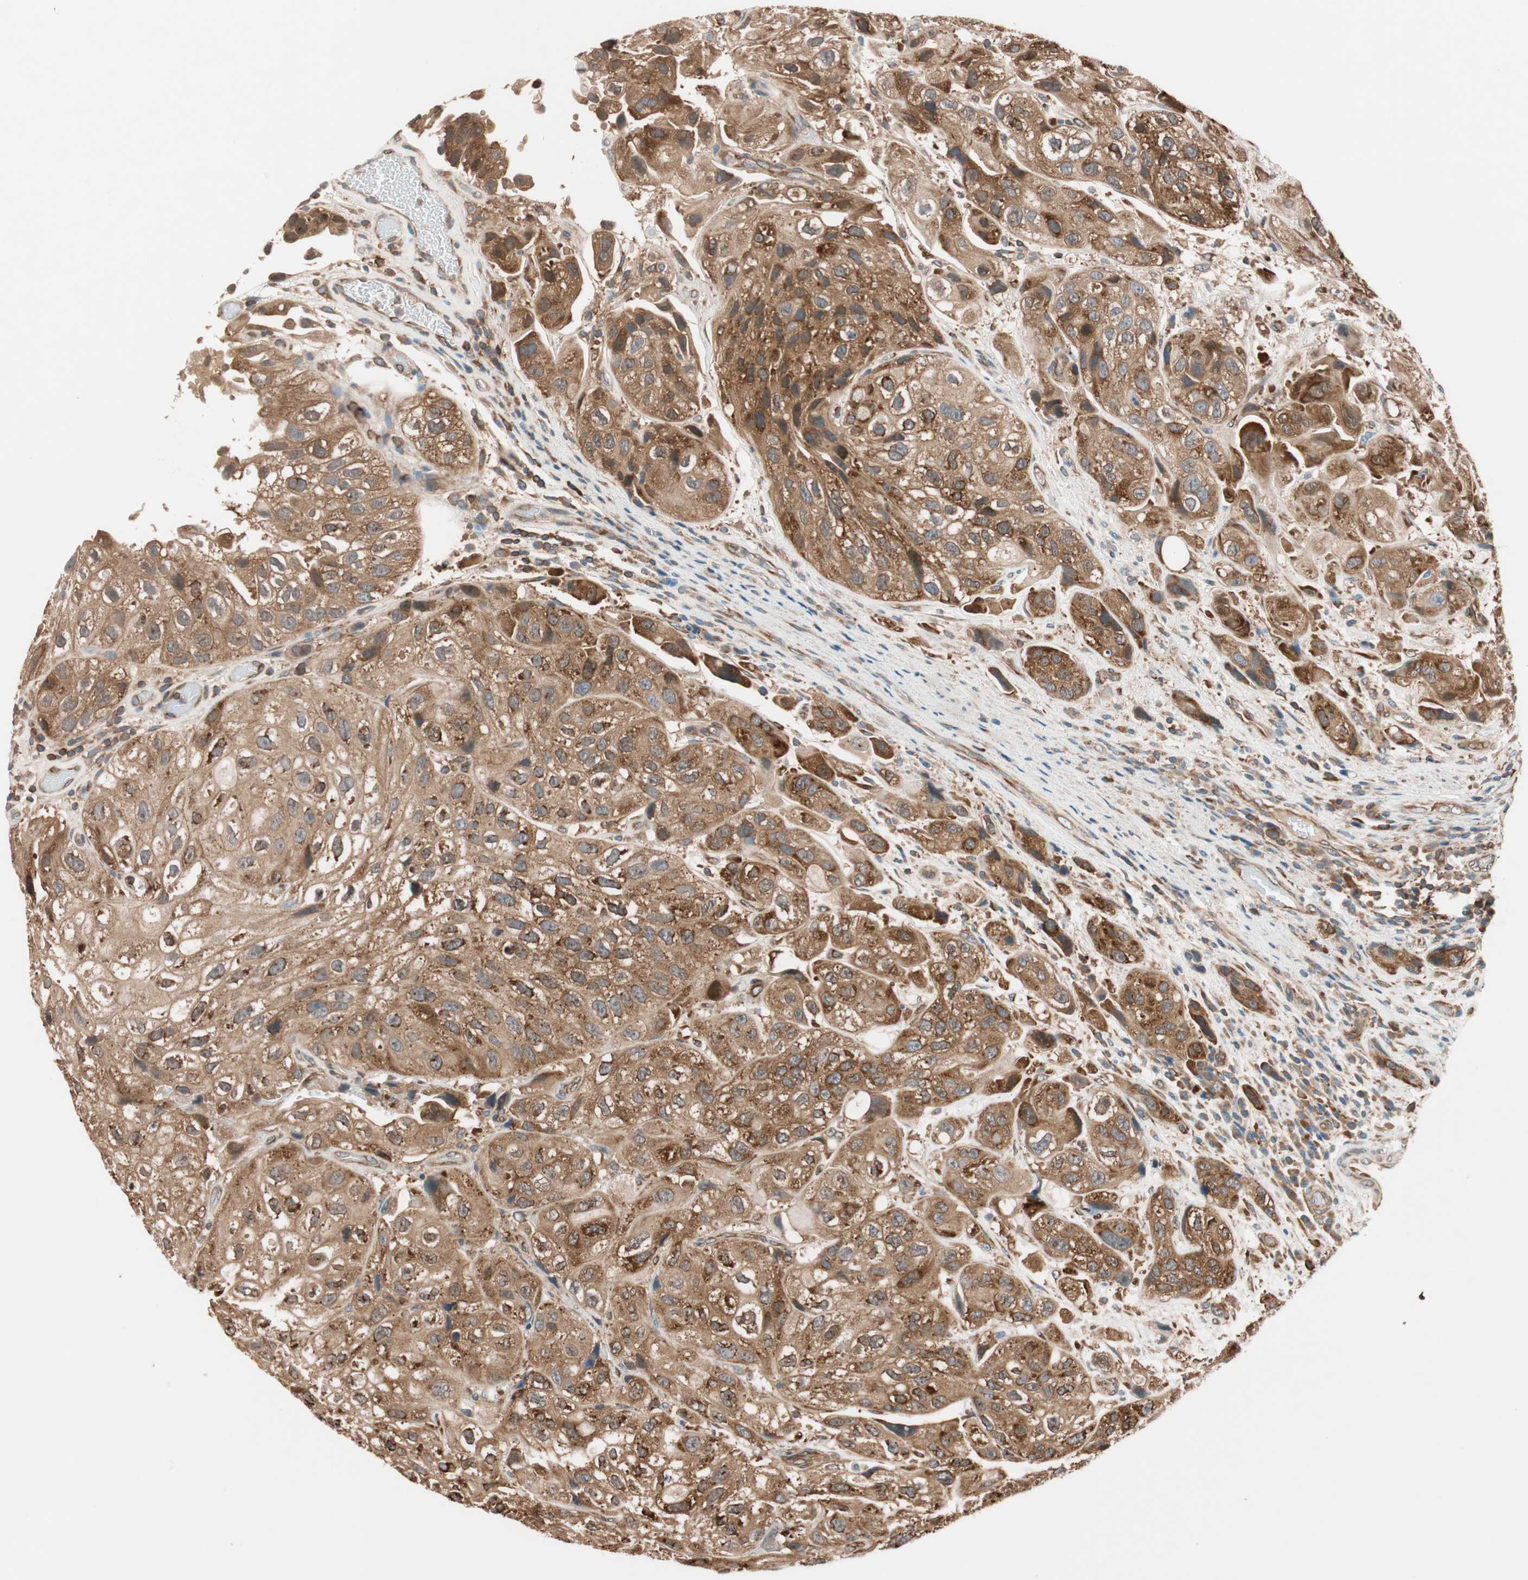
{"staining": {"intensity": "strong", "quantity": ">75%", "location": "cytoplasmic/membranous"}, "tissue": "urothelial cancer", "cell_type": "Tumor cells", "image_type": "cancer", "snomed": [{"axis": "morphology", "description": "Urothelial carcinoma, High grade"}, {"axis": "topography", "description": "Urinary bladder"}], "caption": "Human urothelial carcinoma (high-grade) stained with a brown dye reveals strong cytoplasmic/membranous positive positivity in about >75% of tumor cells.", "gene": "WASL", "patient": {"sex": "female", "age": 64}}